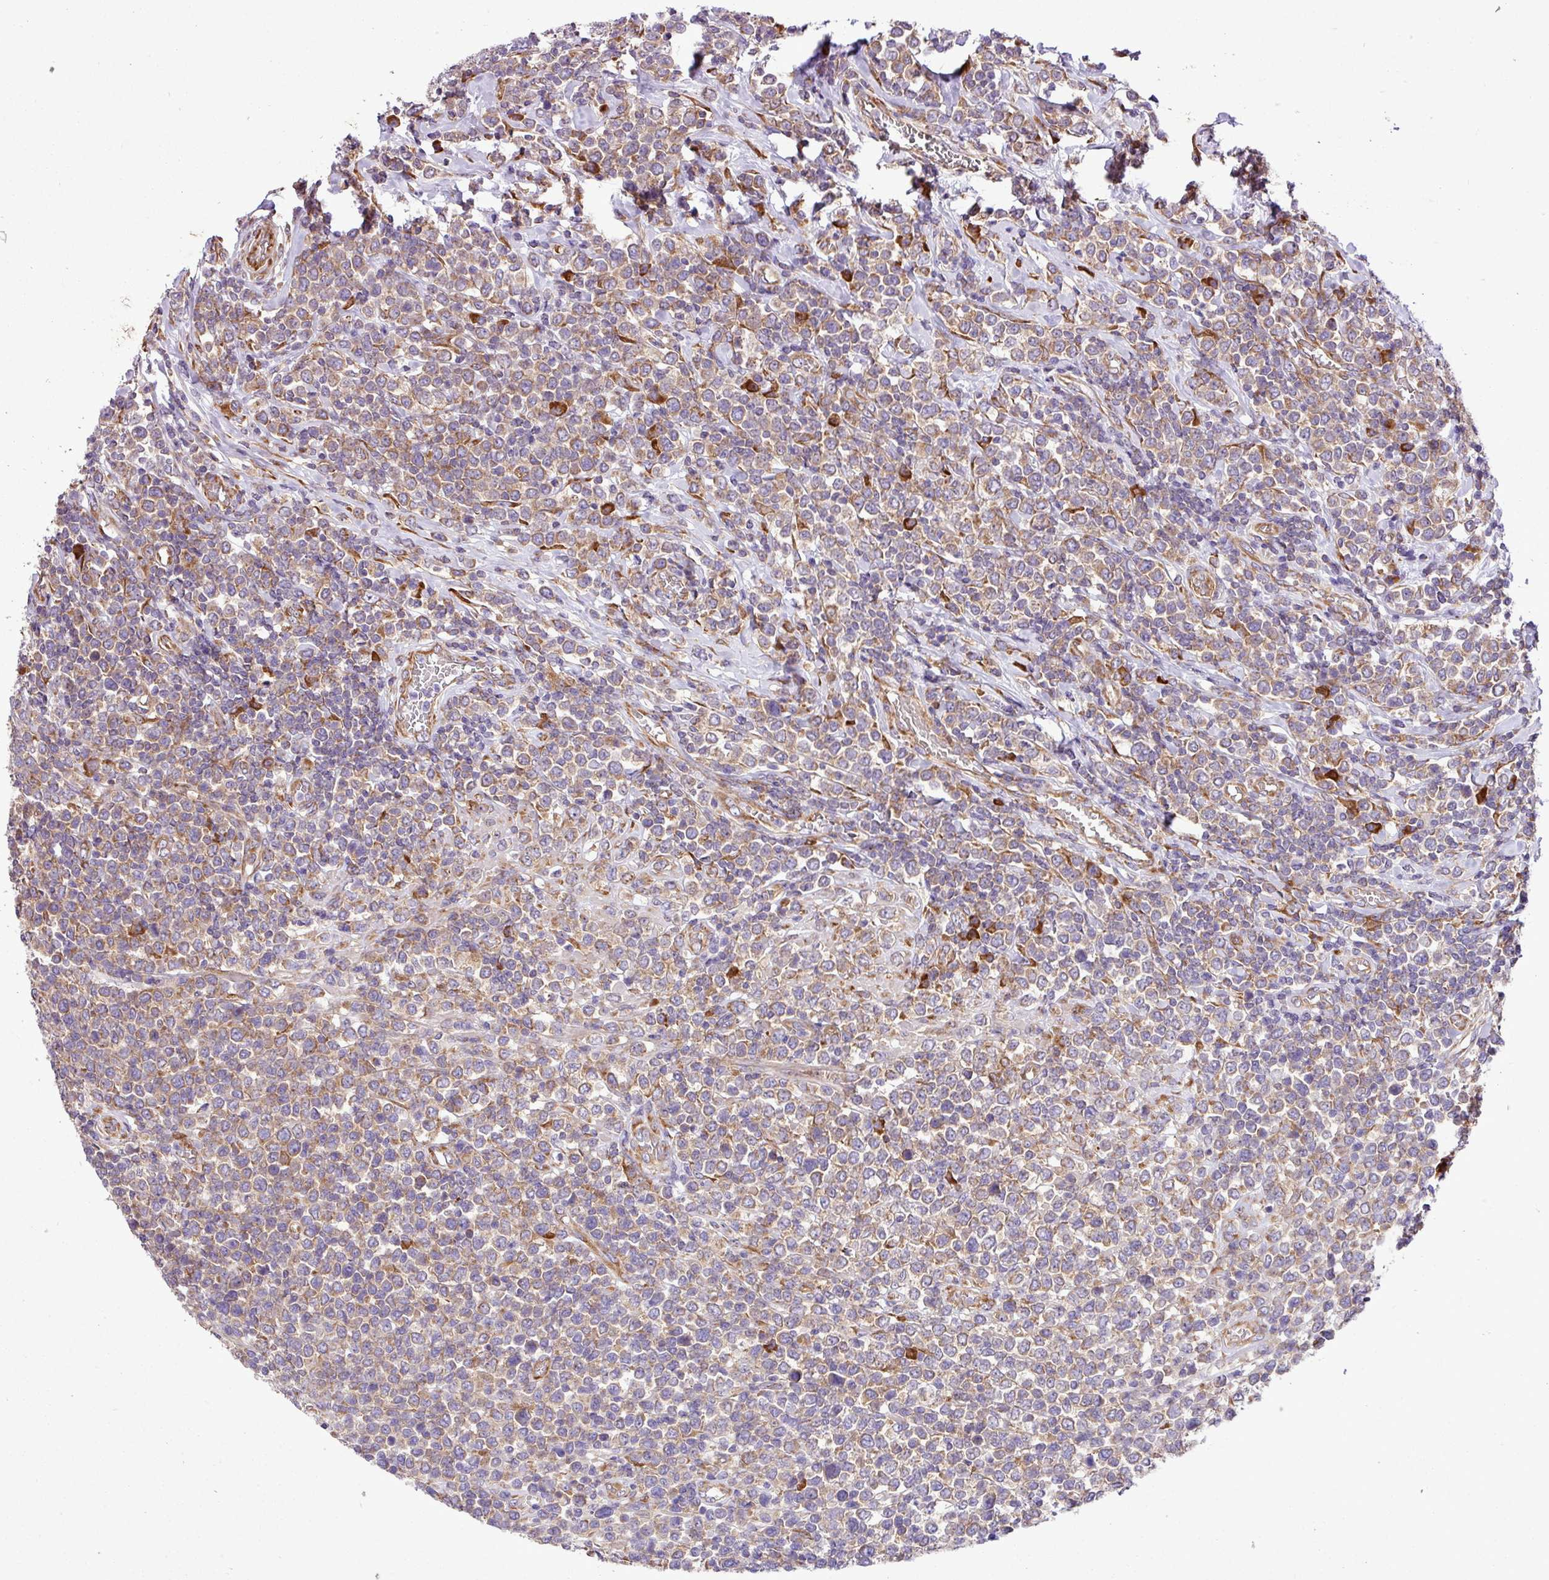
{"staining": {"intensity": "moderate", "quantity": "25%-75%", "location": "cytoplasmic/membranous"}, "tissue": "lymphoma", "cell_type": "Tumor cells", "image_type": "cancer", "snomed": [{"axis": "morphology", "description": "Malignant lymphoma, non-Hodgkin's type, High grade"}, {"axis": "topography", "description": "Soft tissue"}], "caption": "The image demonstrates a brown stain indicating the presence of a protein in the cytoplasmic/membranous of tumor cells in lymphoma.", "gene": "RPL13", "patient": {"sex": "female", "age": 56}}